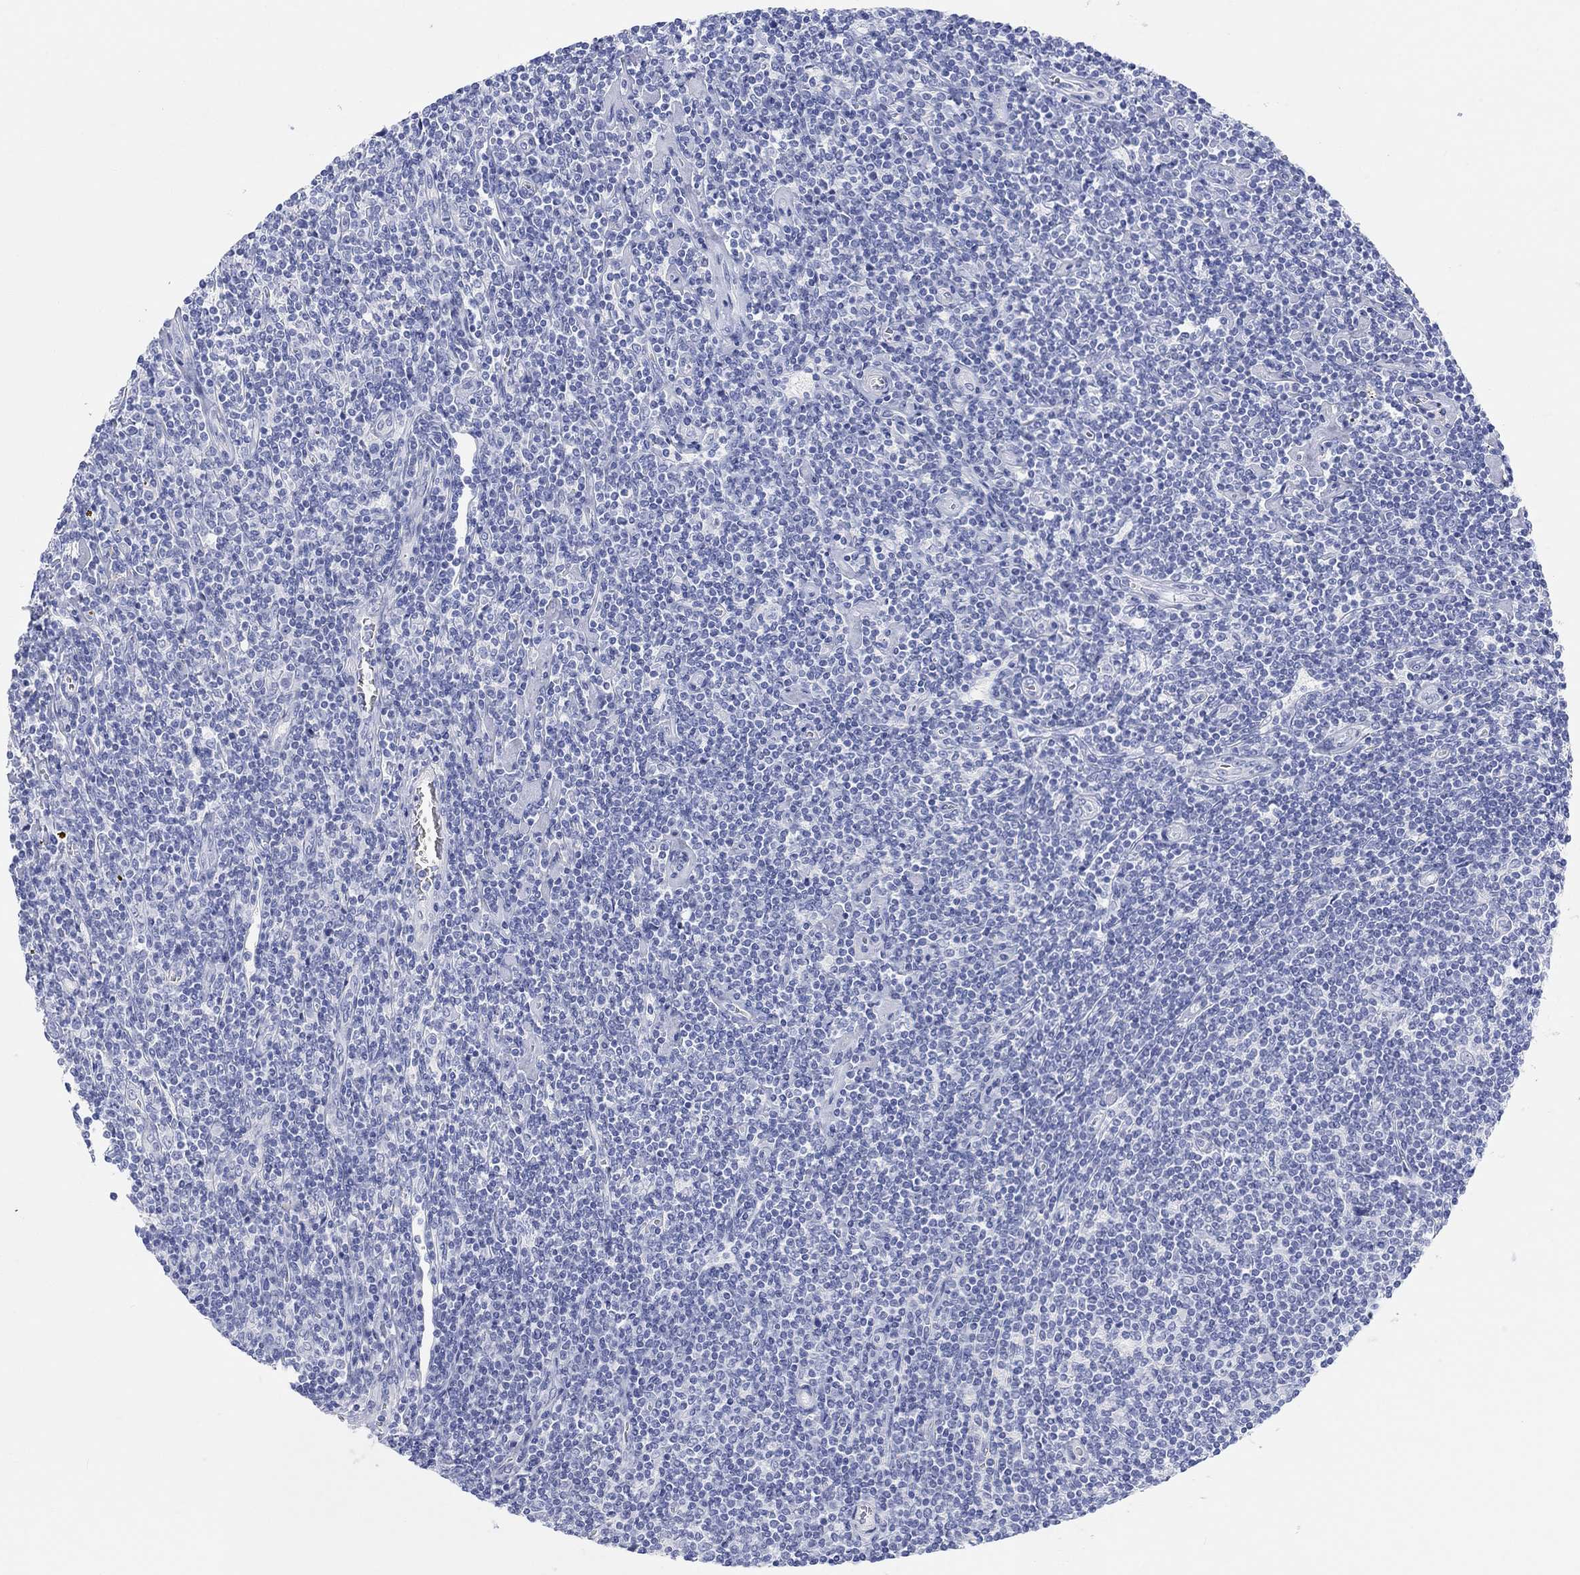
{"staining": {"intensity": "negative", "quantity": "none", "location": "none"}, "tissue": "lymphoma", "cell_type": "Tumor cells", "image_type": "cancer", "snomed": [{"axis": "morphology", "description": "Hodgkin's disease, NOS"}, {"axis": "topography", "description": "Lymph node"}], "caption": "Immunohistochemical staining of lymphoma displays no significant staining in tumor cells.", "gene": "XIRP2", "patient": {"sex": "male", "age": 40}}